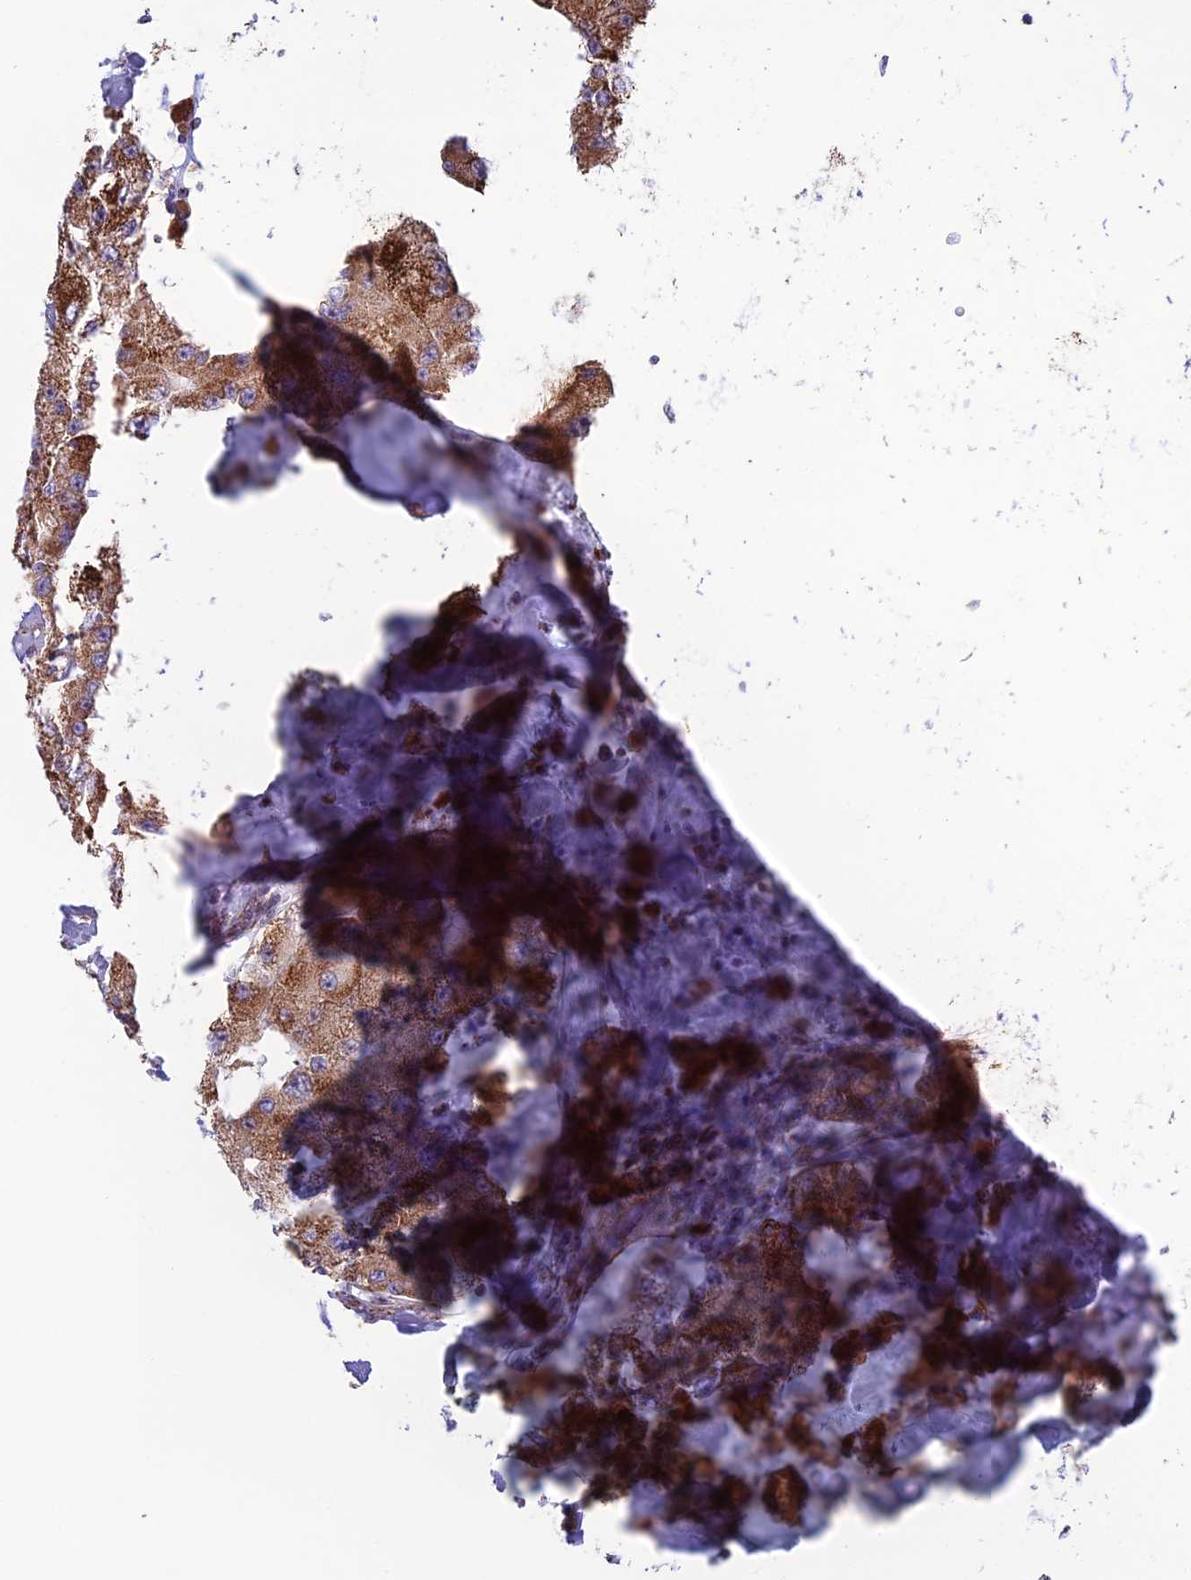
{"staining": {"intensity": "strong", "quantity": ">75%", "location": "cytoplasmic/membranous"}, "tissue": "carcinoid", "cell_type": "Tumor cells", "image_type": "cancer", "snomed": [{"axis": "morphology", "description": "Carcinoid, malignant, NOS"}, {"axis": "topography", "description": "Pancreas"}], "caption": "The immunohistochemical stain labels strong cytoplasmic/membranous positivity in tumor cells of malignant carcinoid tissue.", "gene": "ZNG1B", "patient": {"sex": "male", "age": 41}}